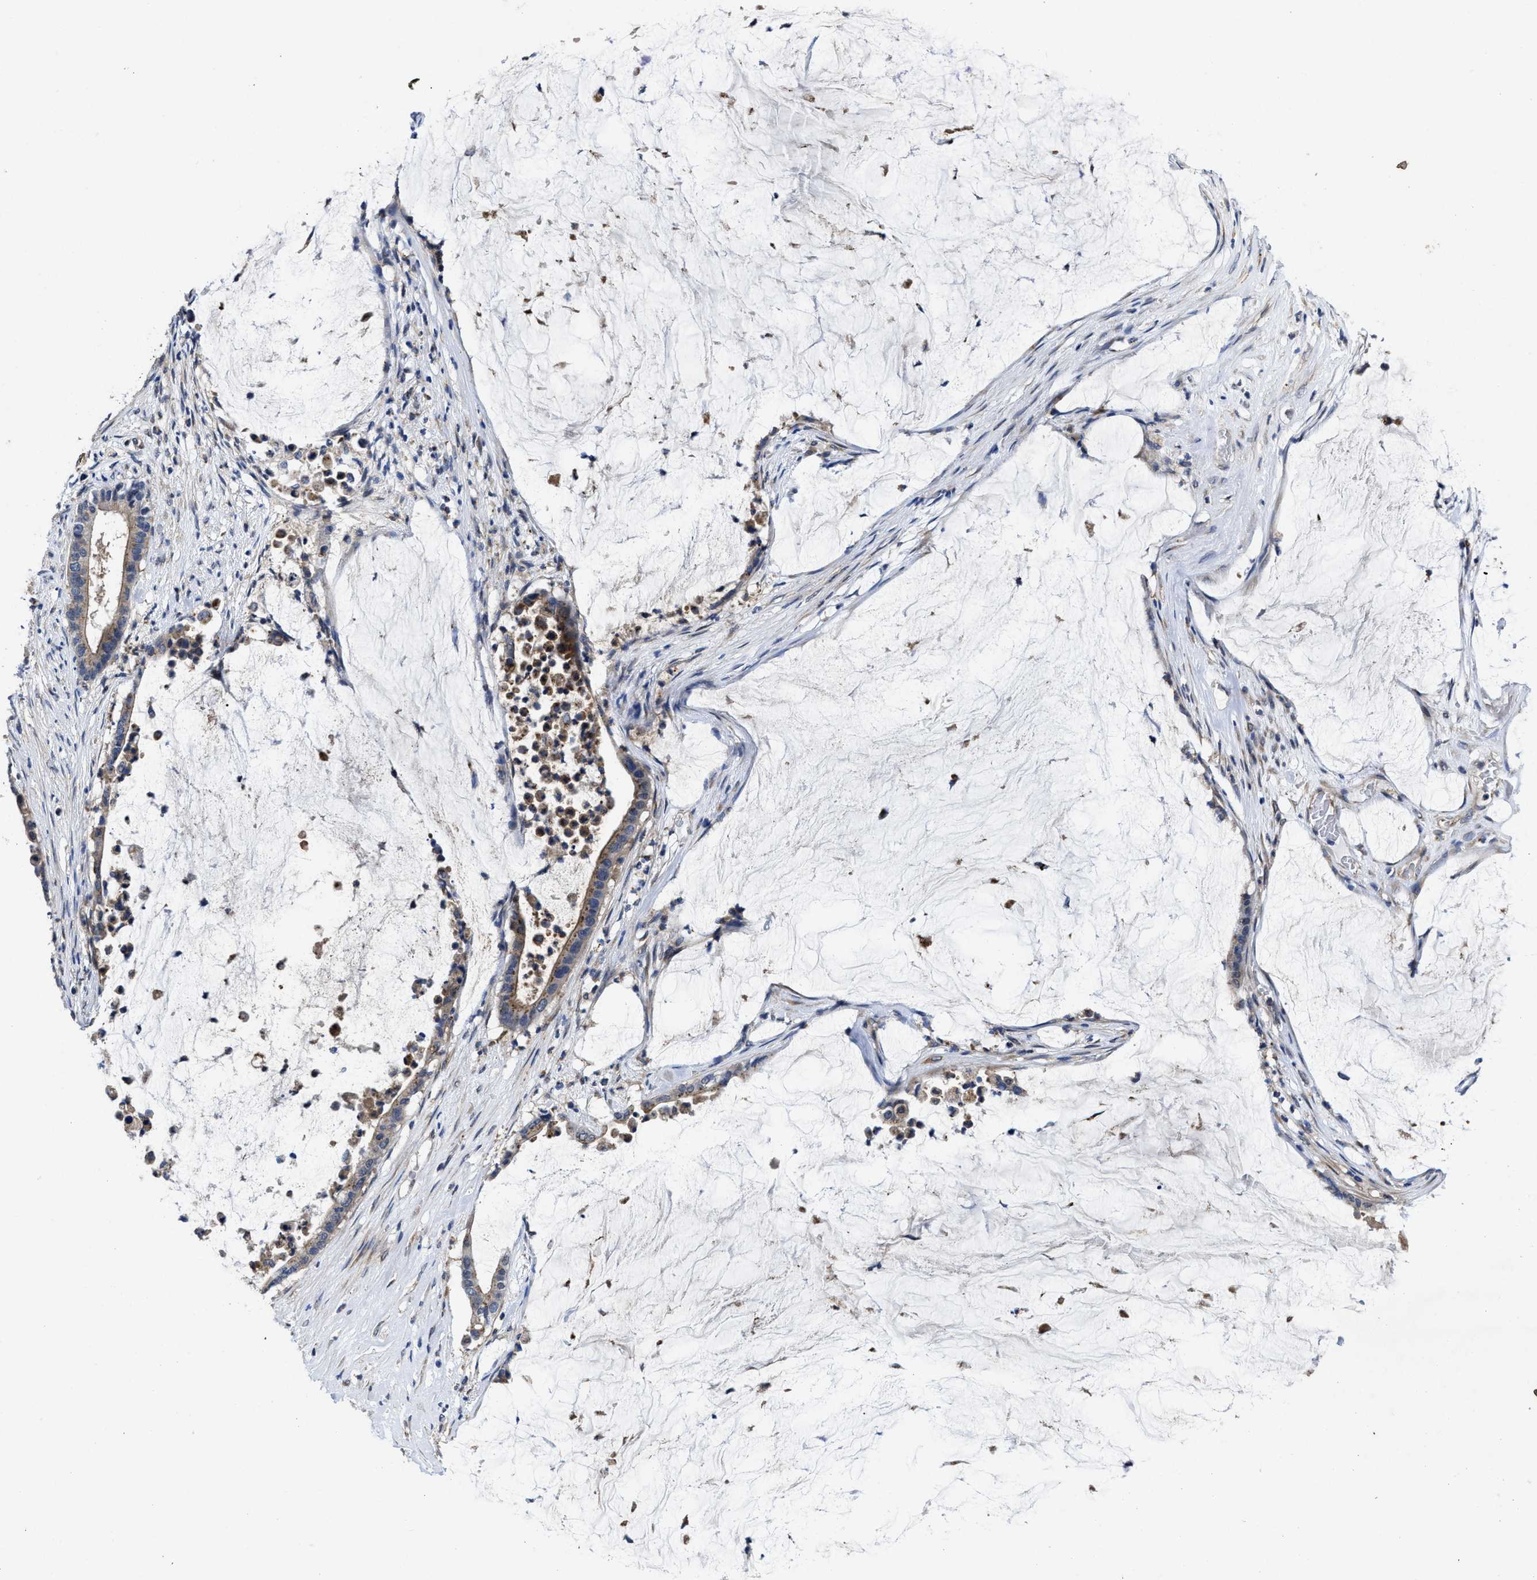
{"staining": {"intensity": "weak", "quantity": ">75%", "location": "cytoplasmic/membranous"}, "tissue": "pancreatic cancer", "cell_type": "Tumor cells", "image_type": "cancer", "snomed": [{"axis": "morphology", "description": "Adenocarcinoma, NOS"}, {"axis": "topography", "description": "Pancreas"}], "caption": "This is an image of IHC staining of pancreatic cancer (adenocarcinoma), which shows weak positivity in the cytoplasmic/membranous of tumor cells.", "gene": "PKD2", "patient": {"sex": "male", "age": 41}}